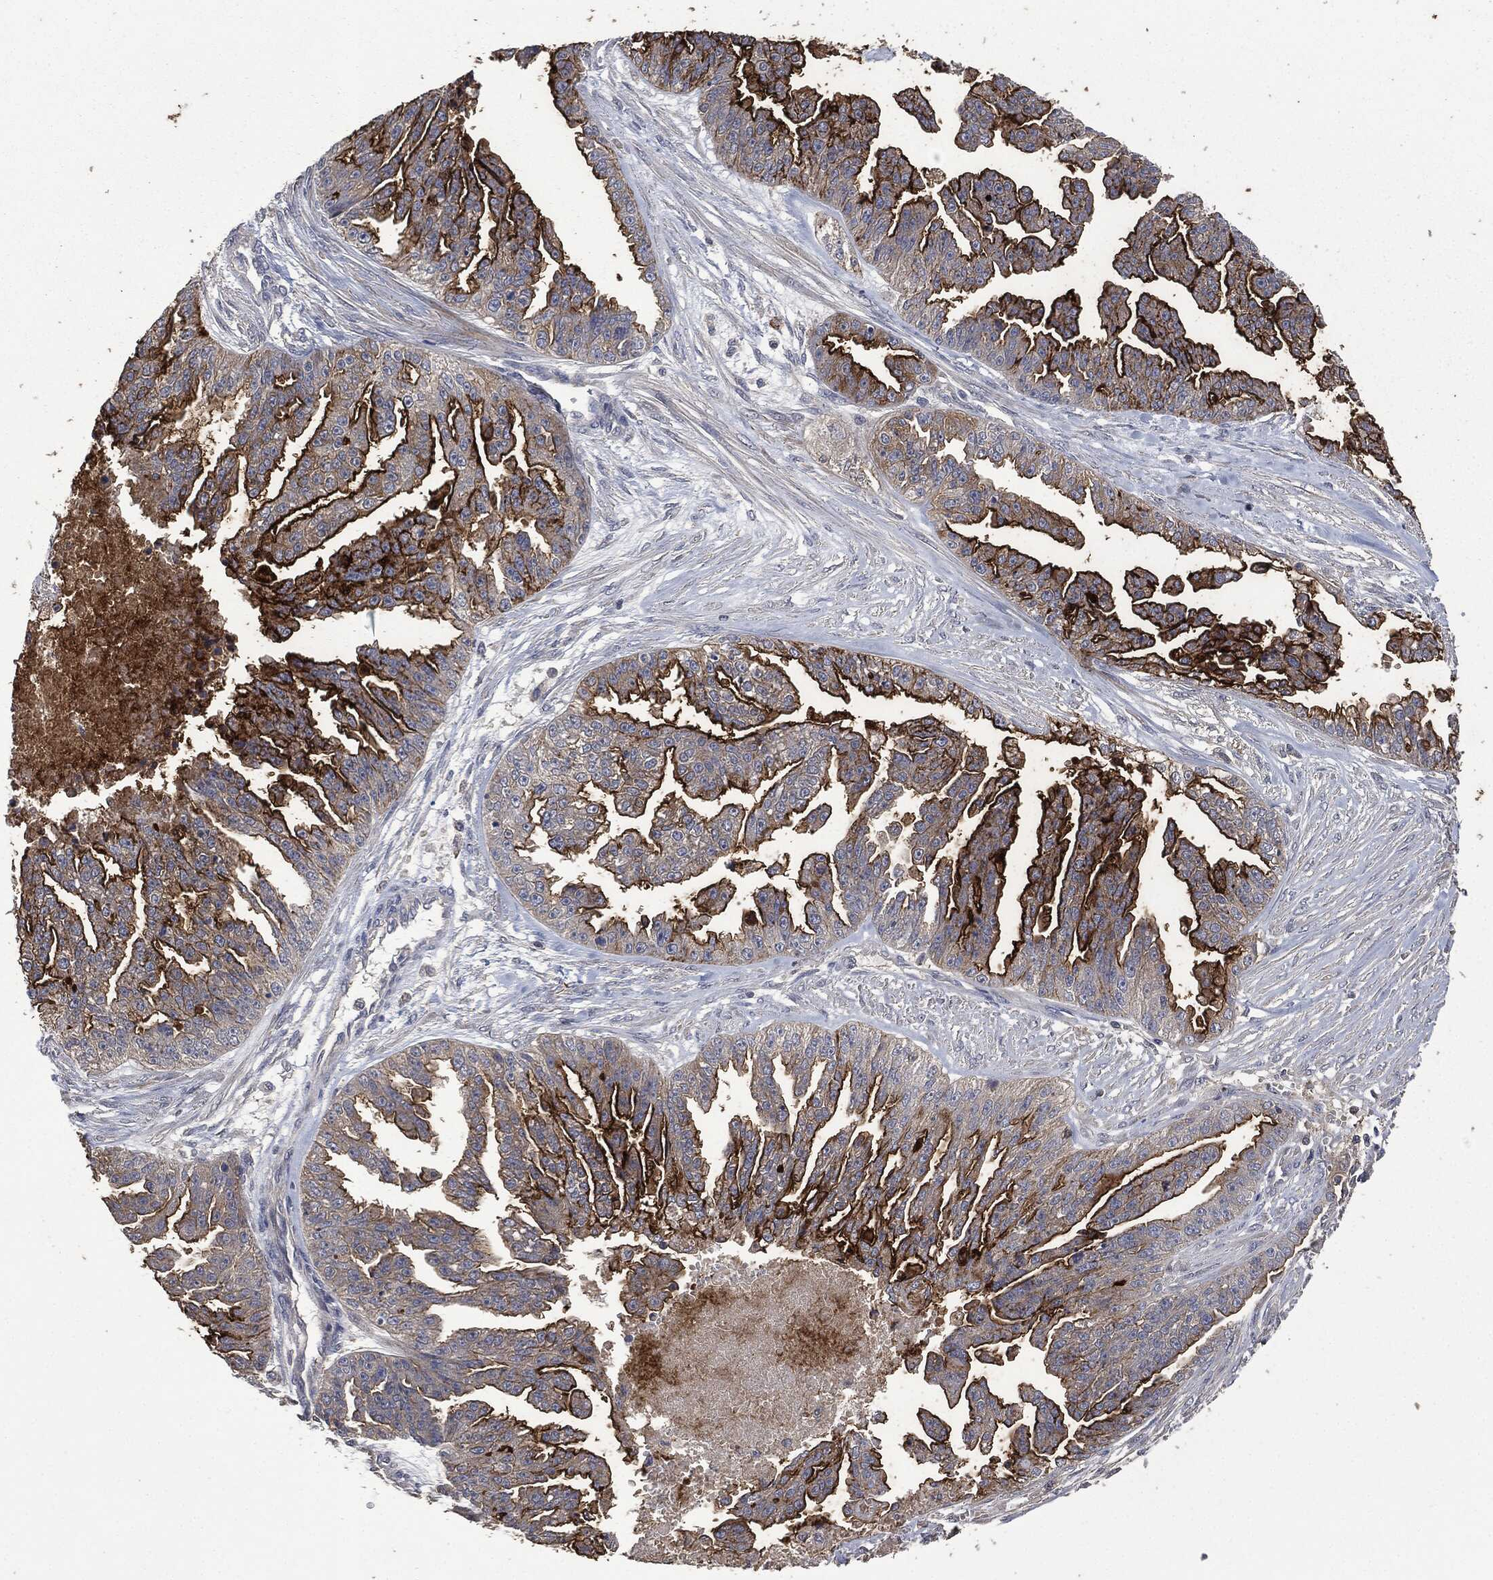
{"staining": {"intensity": "strong", "quantity": "25%-75%", "location": "cytoplasmic/membranous"}, "tissue": "ovarian cancer", "cell_type": "Tumor cells", "image_type": "cancer", "snomed": [{"axis": "morphology", "description": "Cystadenocarcinoma, serous, NOS"}, {"axis": "topography", "description": "Ovary"}], "caption": "This histopathology image shows ovarian cancer stained with IHC to label a protein in brown. The cytoplasmic/membranous of tumor cells show strong positivity for the protein. Nuclei are counter-stained blue.", "gene": "MSLN", "patient": {"sex": "female", "age": 58}}